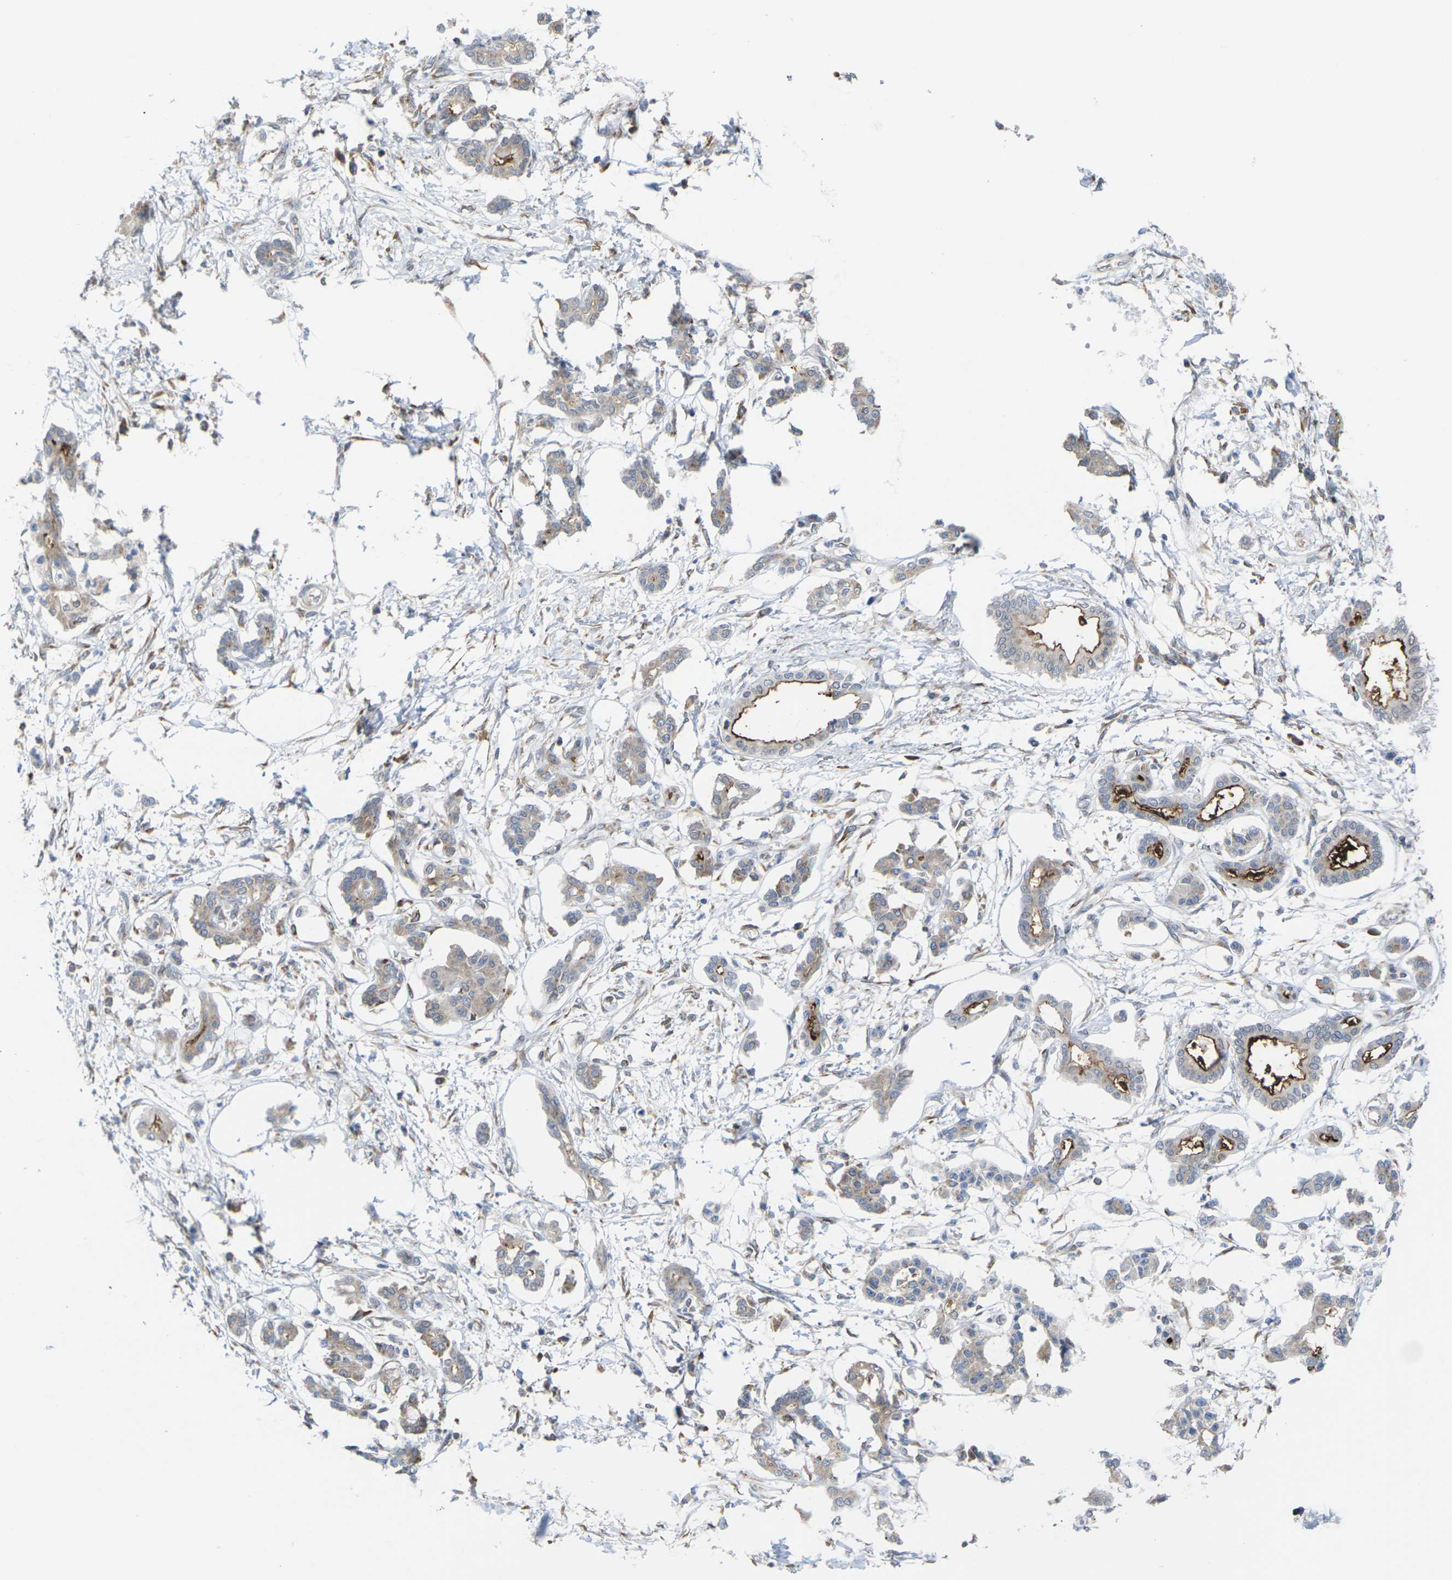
{"staining": {"intensity": "strong", "quantity": "25%-75%", "location": "cytoplasmic/membranous"}, "tissue": "pancreatic cancer", "cell_type": "Tumor cells", "image_type": "cancer", "snomed": [{"axis": "morphology", "description": "Adenocarcinoma, NOS"}, {"axis": "topography", "description": "Pancreas"}], "caption": "Protein staining reveals strong cytoplasmic/membranous positivity in approximately 25%-75% of tumor cells in pancreatic adenocarcinoma.", "gene": "PDZK1IP1", "patient": {"sex": "male", "age": 56}}